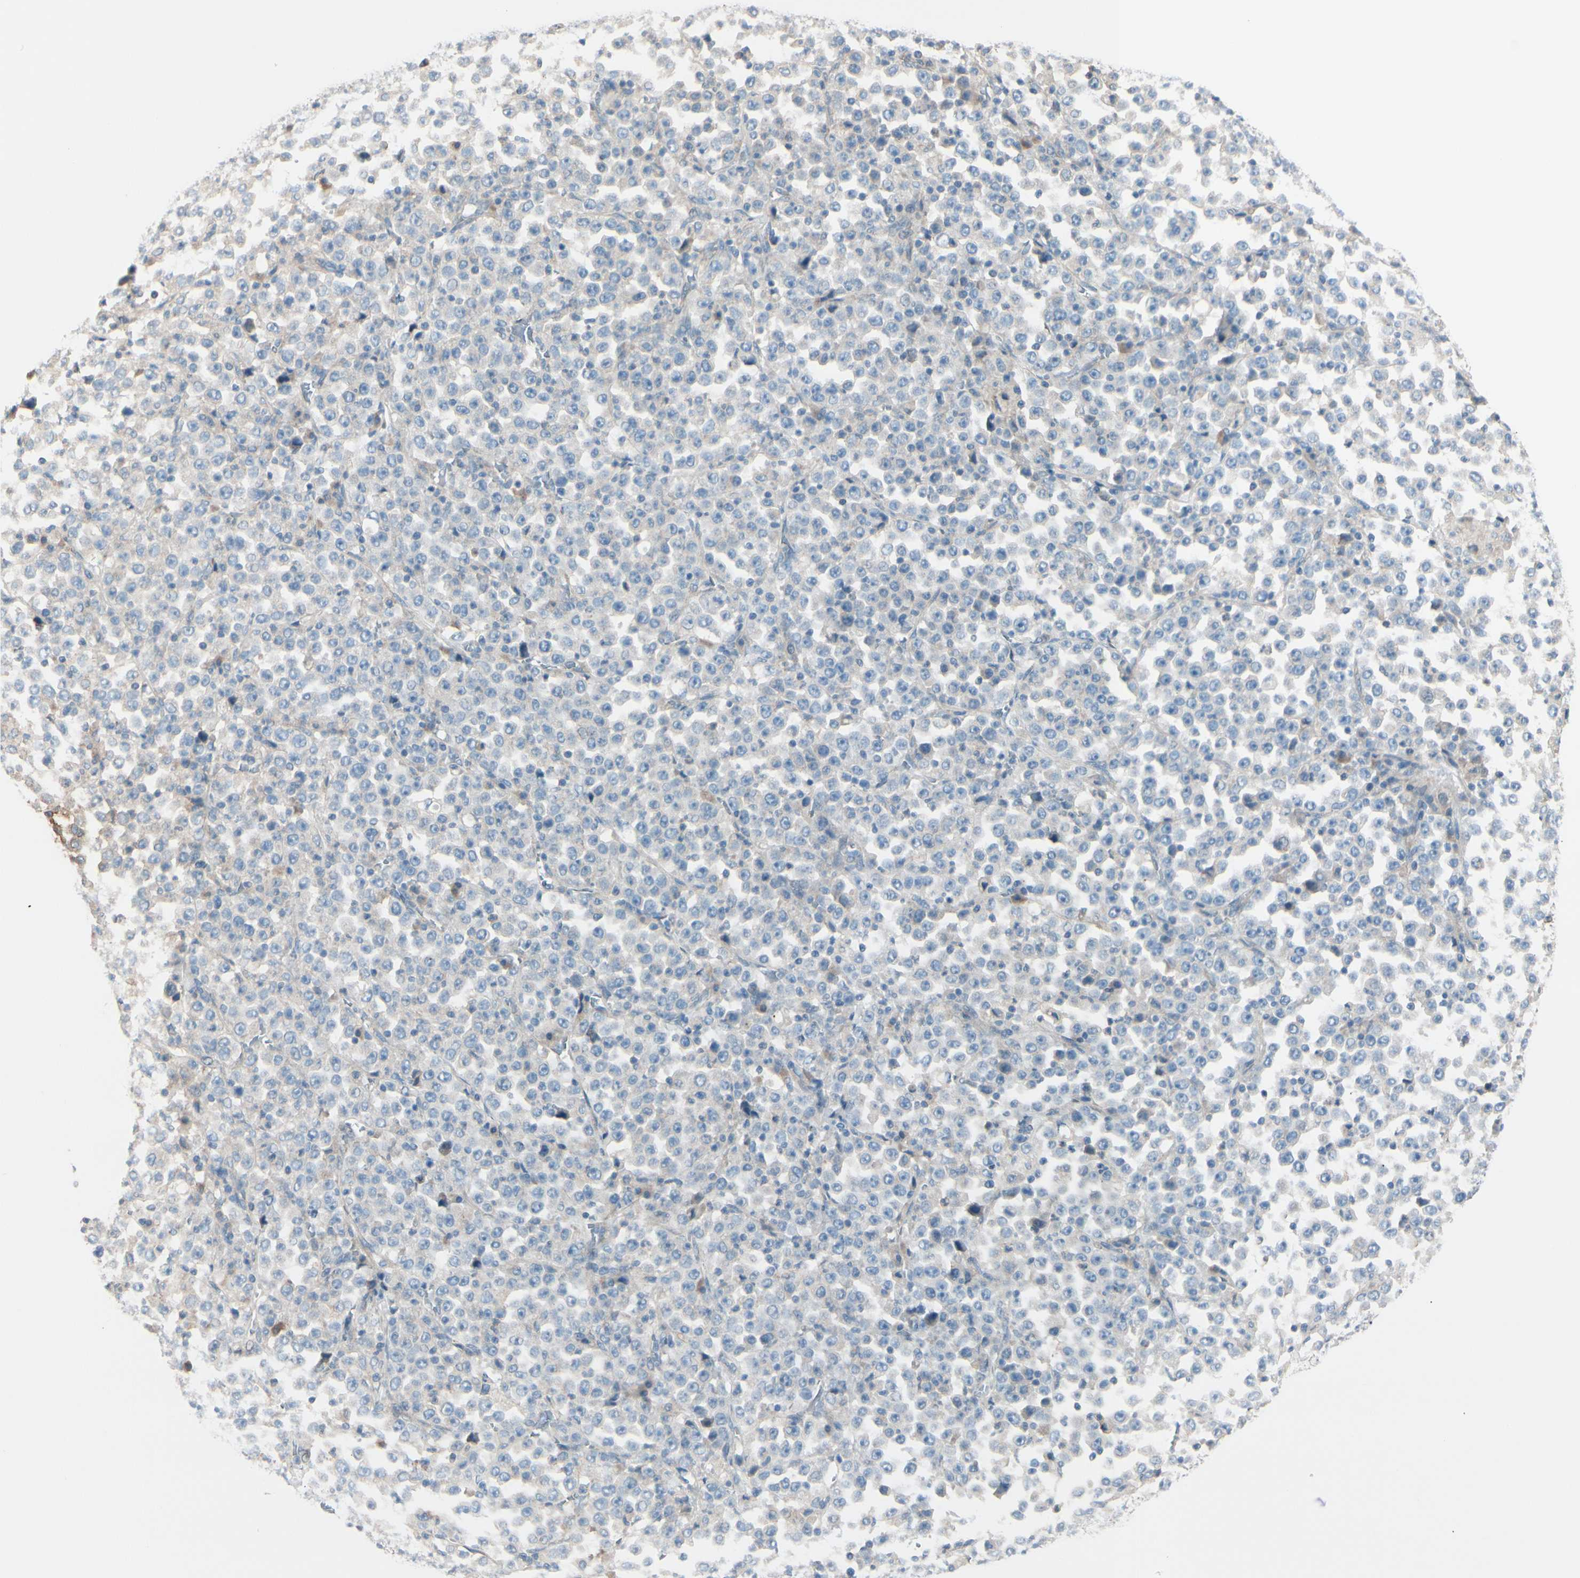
{"staining": {"intensity": "weak", "quantity": ">75%", "location": "cytoplasmic/membranous"}, "tissue": "stomach cancer", "cell_type": "Tumor cells", "image_type": "cancer", "snomed": [{"axis": "morphology", "description": "Normal tissue, NOS"}, {"axis": "morphology", "description": "Adenocarcinoma, NOS"}, {"axis": "topography", "description": "Stomach, upper"}, {"axis": "topography", "description": "Stomach"}], "caption": "High-magnification brightfield microscopy of stomach cancer (adenocarcinoma) stained with DAB (brown) and counterstained with hematoxylin (blue). tumor cells exhibit weak cytoplasmic/membranous staining is identified in about>75% of cells.", "gene": "EPHA3", "patient": {"sex": "male", "age": 59}}